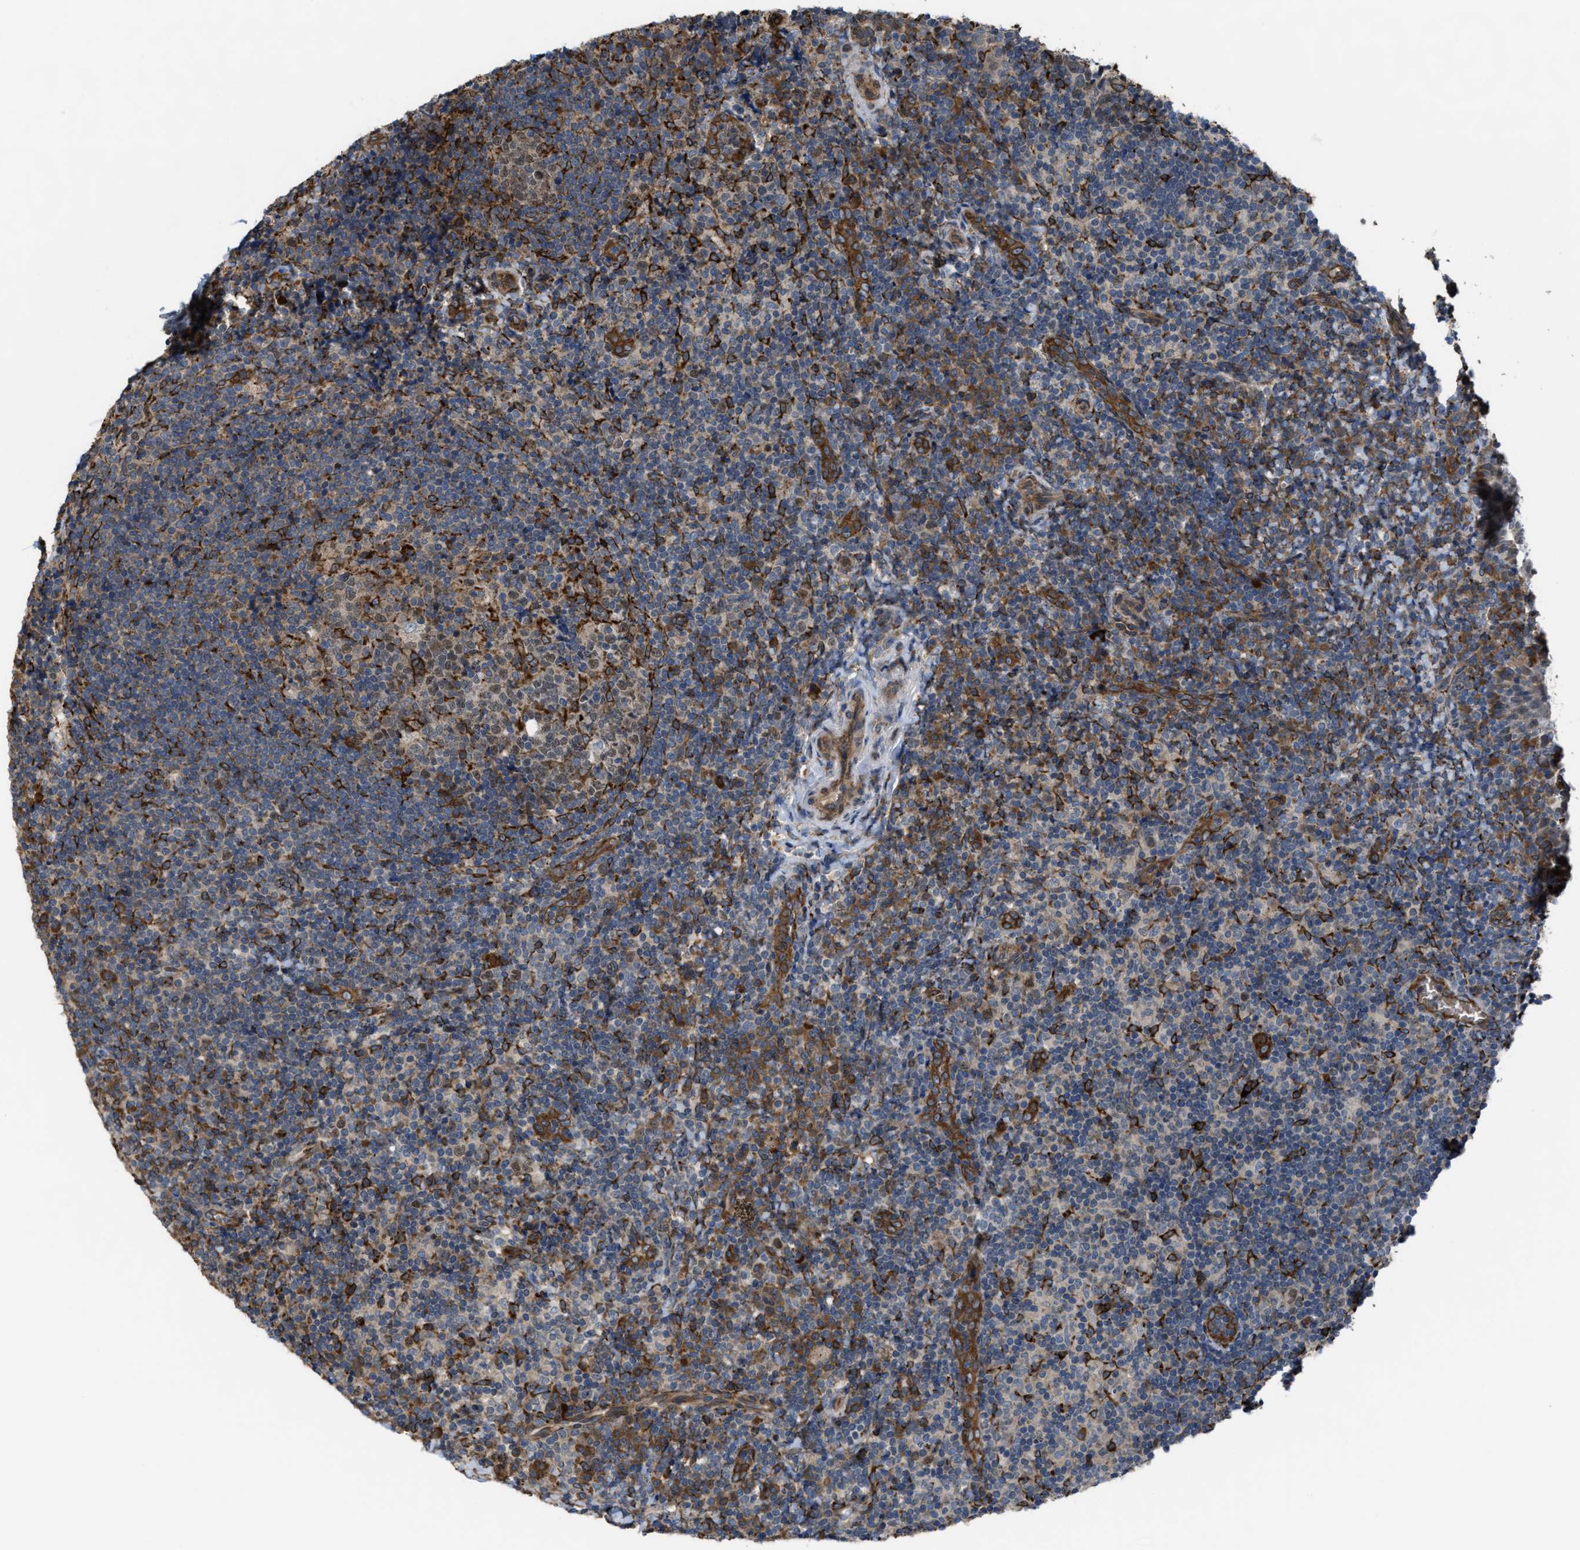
{"staining": {"intensity": "moderate", "quantity": "<25%", "location": "cytoplasmic/membranous,nuclear"}, "tissue": "tonsil", "cell_type": "Germinal center cells", "image_type": "normal", "snomed": [{"axis": "morphology", "description": "Normal tissue, NOS"}, {"axis": "topography", "description": "Tonsil"}], "caption": "Unremarkable tonsil demonstrates moderate cytoplasmic/membranous,nuclear staining in approximately <25% of germinal center cells.", "gene": "SELENOM", "patient": {"sex": "male", "age": 37}}